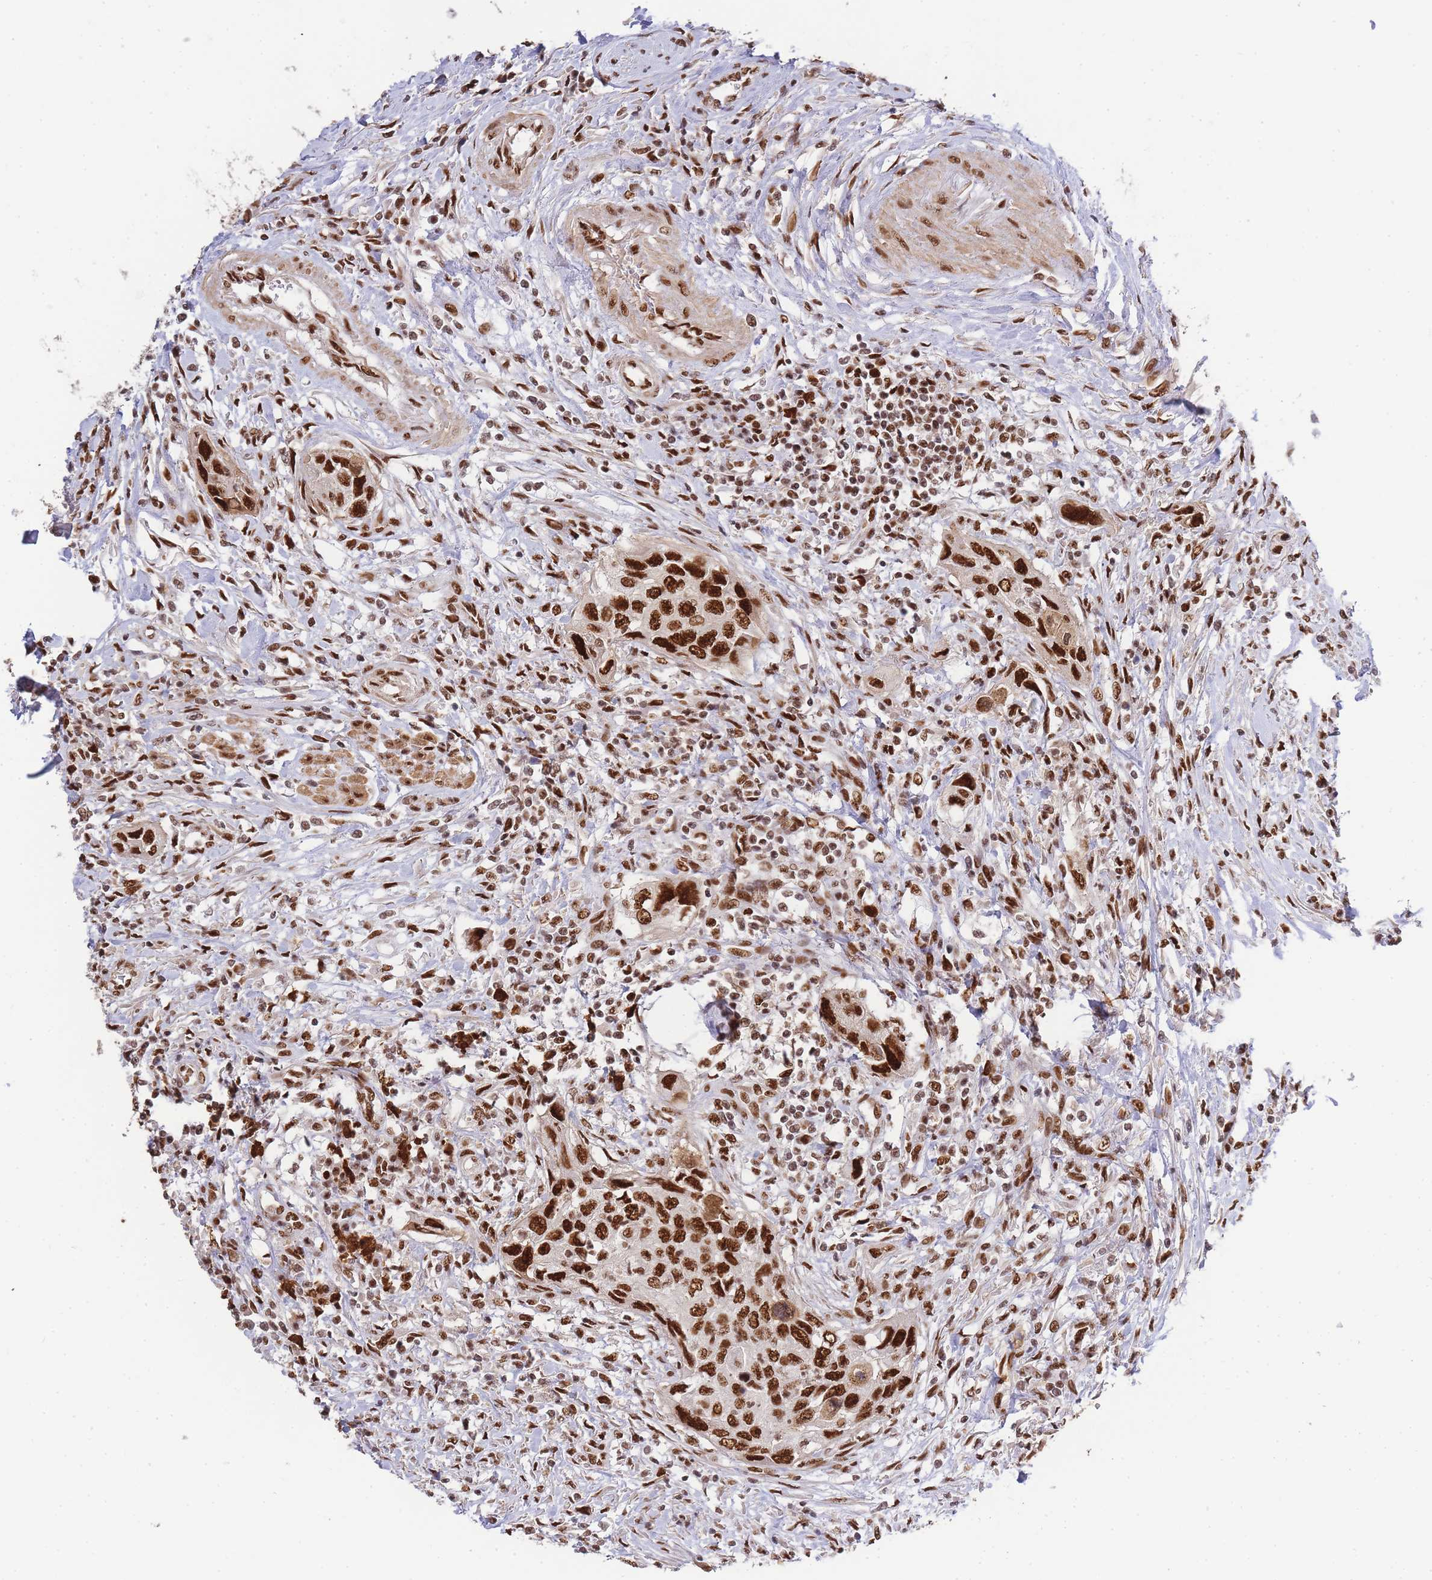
{"staining": {"intensity": "strong", "quantity": ">75%", "location": "nuclear"}, "tissue": "urothelial cancer", "cell_type": "Tumor cells", "image_type": "cancer", "snomed": [{"axis": "morphology", "description": "Urothelial carcinoma, High grade"}, {"axis": "topography", "description": "Urinary bladder"}], "caption": "Tumor cells reveal strong nuclear staining in about >75% of cells in high-grade urothelial carcinoma. Immunohistochemistry (ihc) stains the protein in brown and the nuclei are stained blue.", "gene": "PRKDC", "patient": {"sex": "female", "age": 60}}